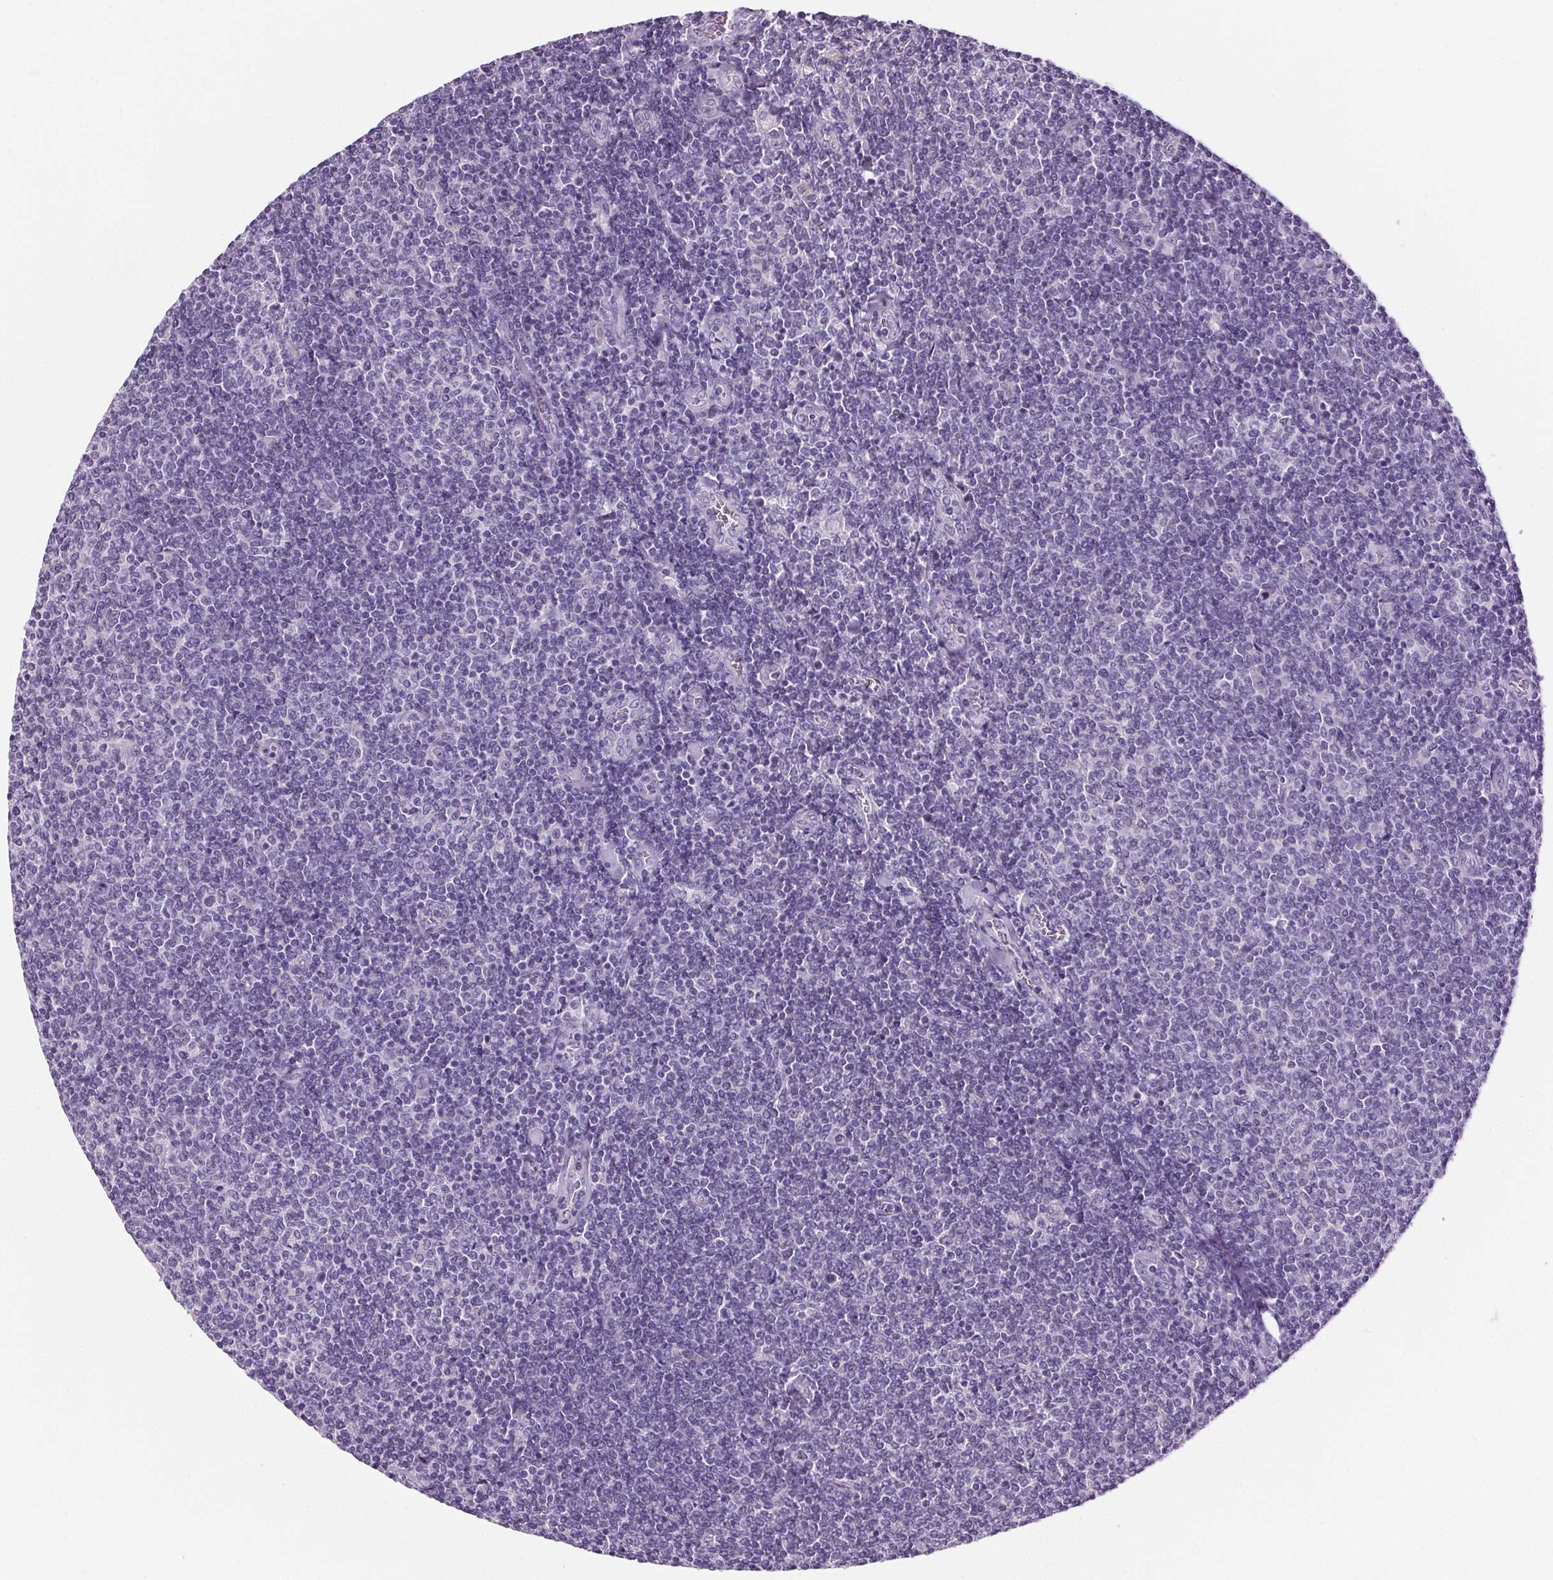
{"staining": {"intensity": "negative", "quantity": "none", "location": "none"}, "tissue": "lymphoma", "cell_type": "Tumor cells", "image_type": "cancer", "snomed": [{"axis": "morphology", "description": "Malignant lymphoma, non-Hodgkin's type, Low grade"}, {"axis": "topography", "description": "Lymph node"}], "caption": "IHC of lymphoma displays no staining in tumor cells.", "gene": "CD5L", "patient": {"sex": "male", "age": 52}}